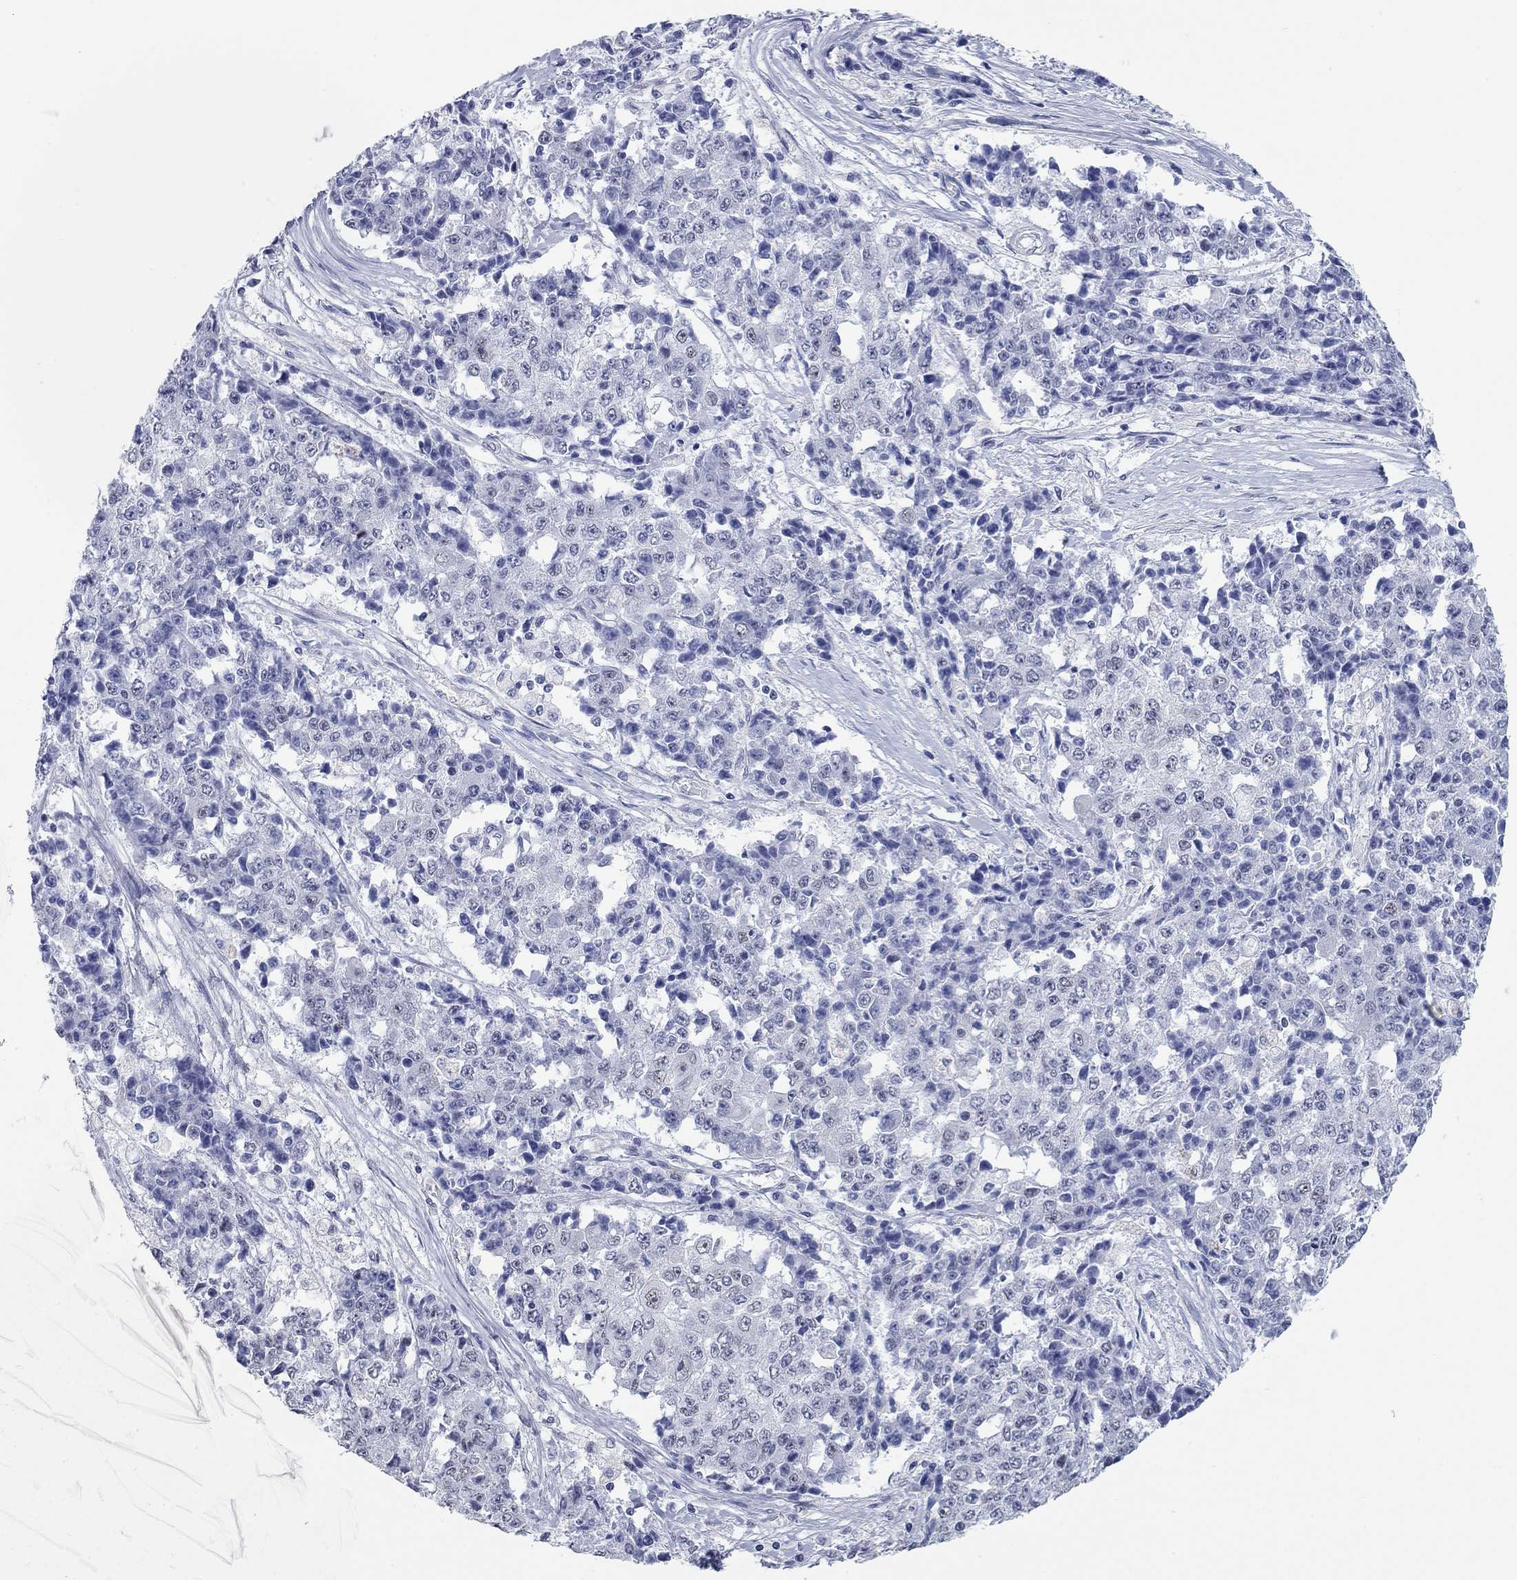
{"staining": {"intensity": "negative", "quantity": "none", "location": "none"}, "tissue": "ovarian cancer", "cell_type": "Tumor cells", "image_type": "cancer", "snomed": [{"axis": "morphology", "description": "Carcinoma, endometroid"}, {"axis": "topography", "description": "Ovary"}], "caption": "A high-resolution image shows immunohistochemistry (IHC) staining of ovarian cancer (endometroid carcinoma), which demonstrates no significant expression in tumor cells.", "gene": "WASF3", "patient": {"sex": "female", "age": 42}}